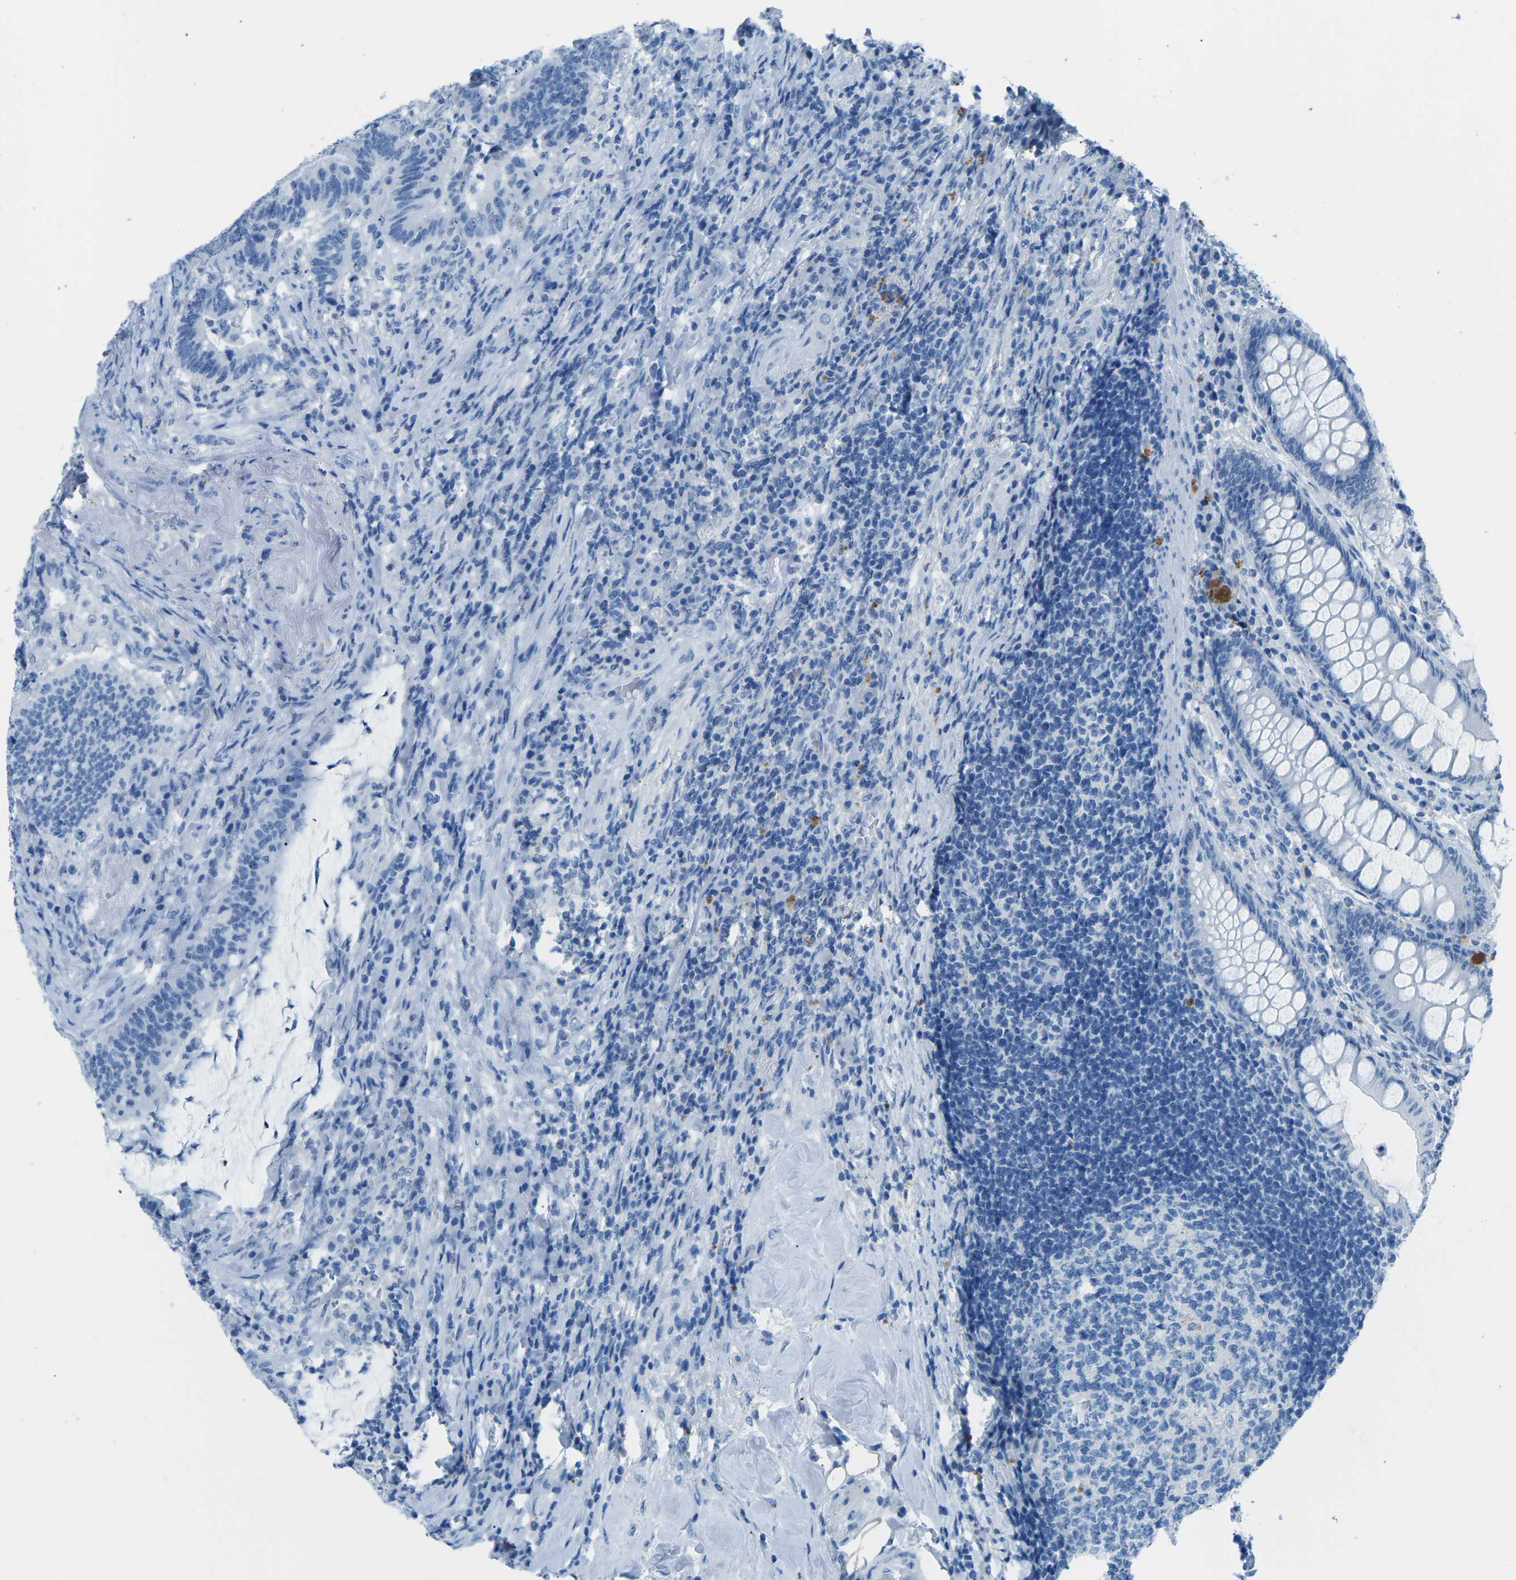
{"staining": {"intensity": "negative", "quantity": "none", "location": "none"}, "tissue": "colorectal cancer", "cell_type": "Tumor cells", "image_type": "cancer", "snomed": [{"axis": "morphology", "description": "Normal tissue, NOS"}, {"axis": "morphology", "description": "Adenocarcinoma, NOS"}, {"axis": "topography", "description": "Colon"}], "caption": "Colorectal cancer was stained to show a protein in brown. There is no significant staining in tumor cells.", "gene": "MYH8", "patient": {"sex": "female", "age": 66}}